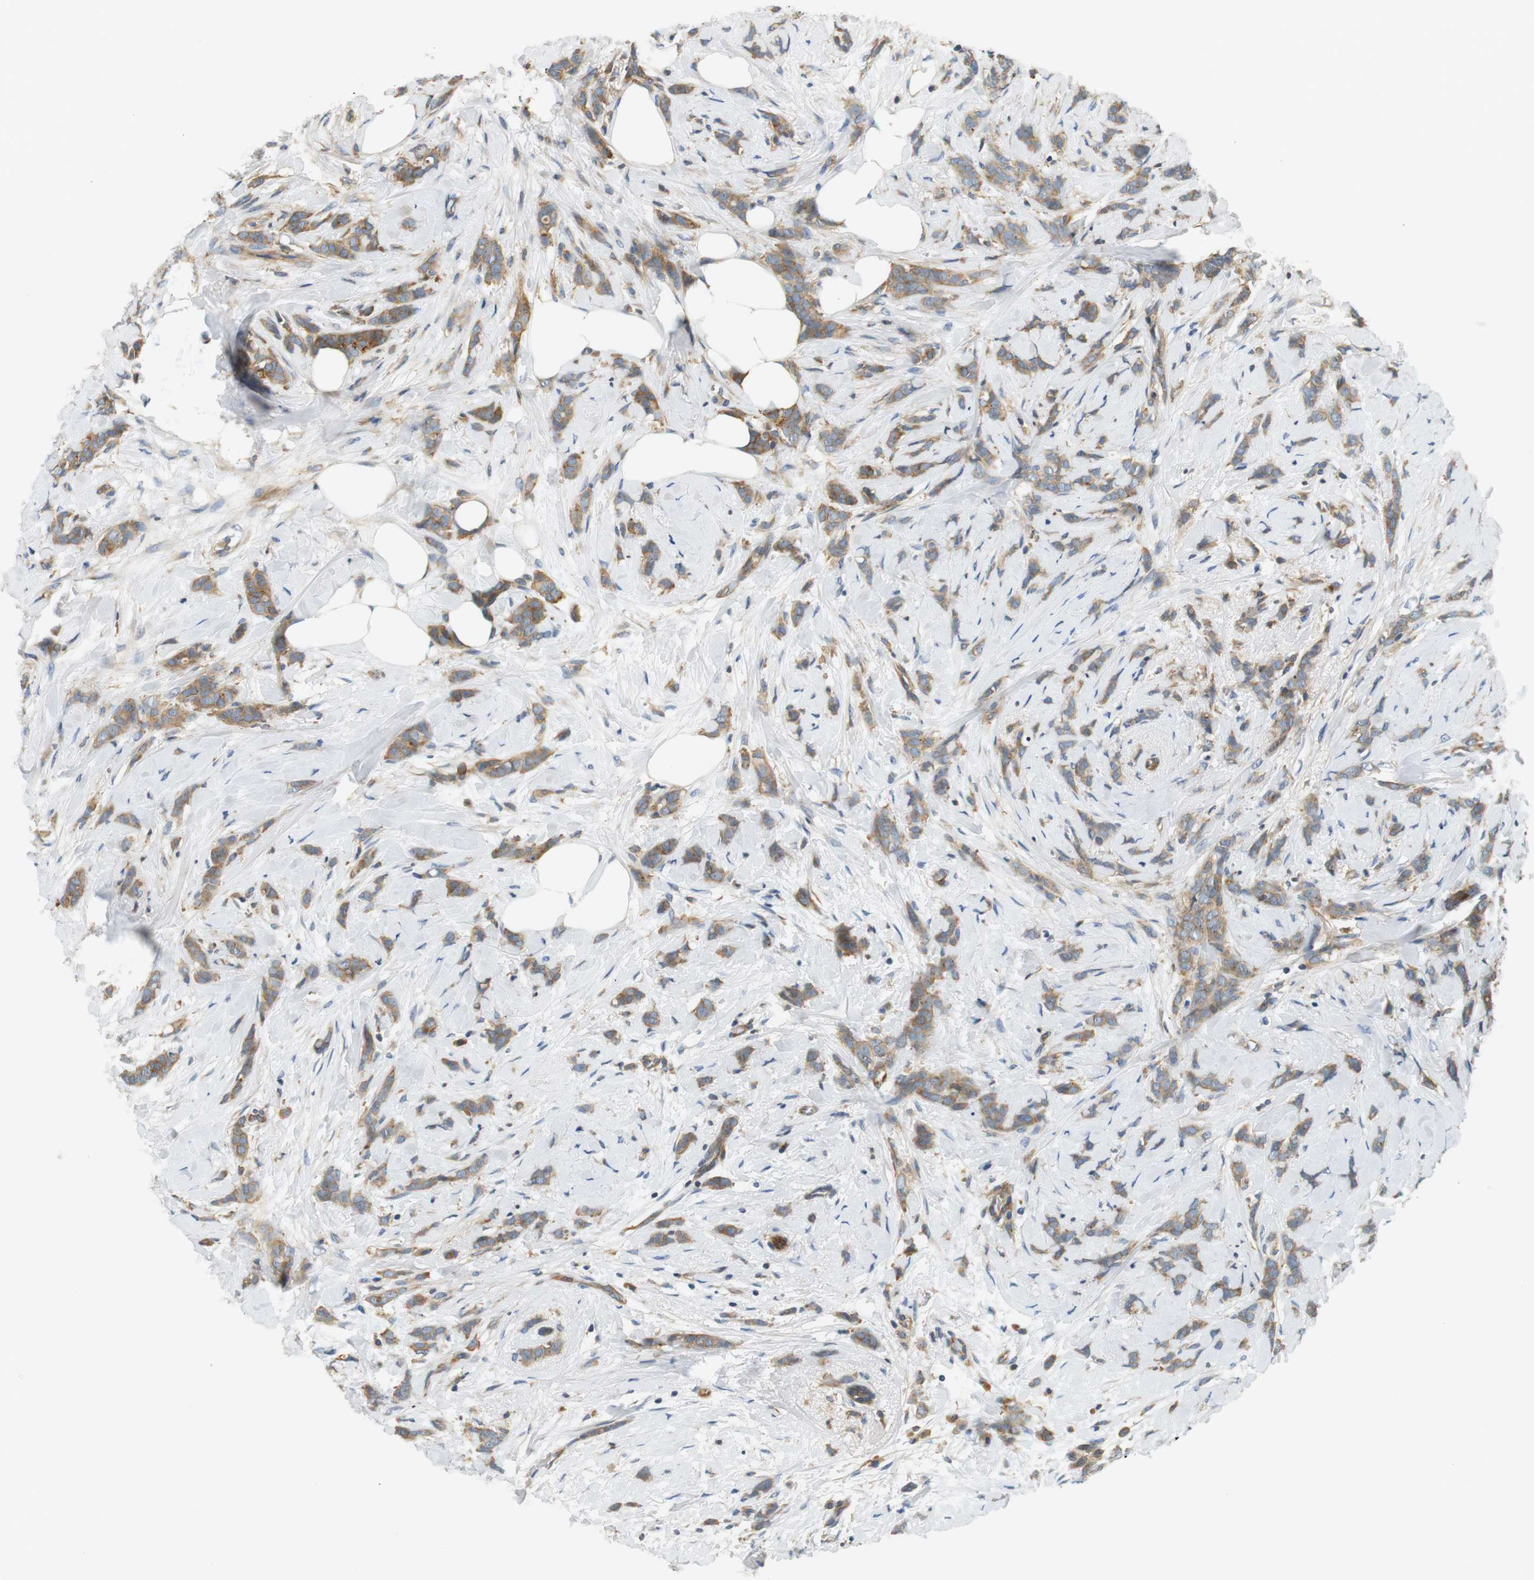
{"staining": {"intensity": "weak", "quantity": ">75%", "location": "cytoplasmic/membranous"}, "tissue": "breast cancer", "cell_type": "Tumor cells", "image_type": "cancer", "snomed": [{"axis": "morphology", "description": "Lobular carcinoma, in situ"}, {"axis": "morphology", "description": "Lobular carcinoma"}, {"axis": "topography", "description": "Breast"}], "caption": "This is an image of IHC staining of breast cancer, which shows weak expression in the cytoplasmic/membranous of tumor cells.", "gene": "SH3GLB1", "patient": {"sex": "female", "age": 41}}